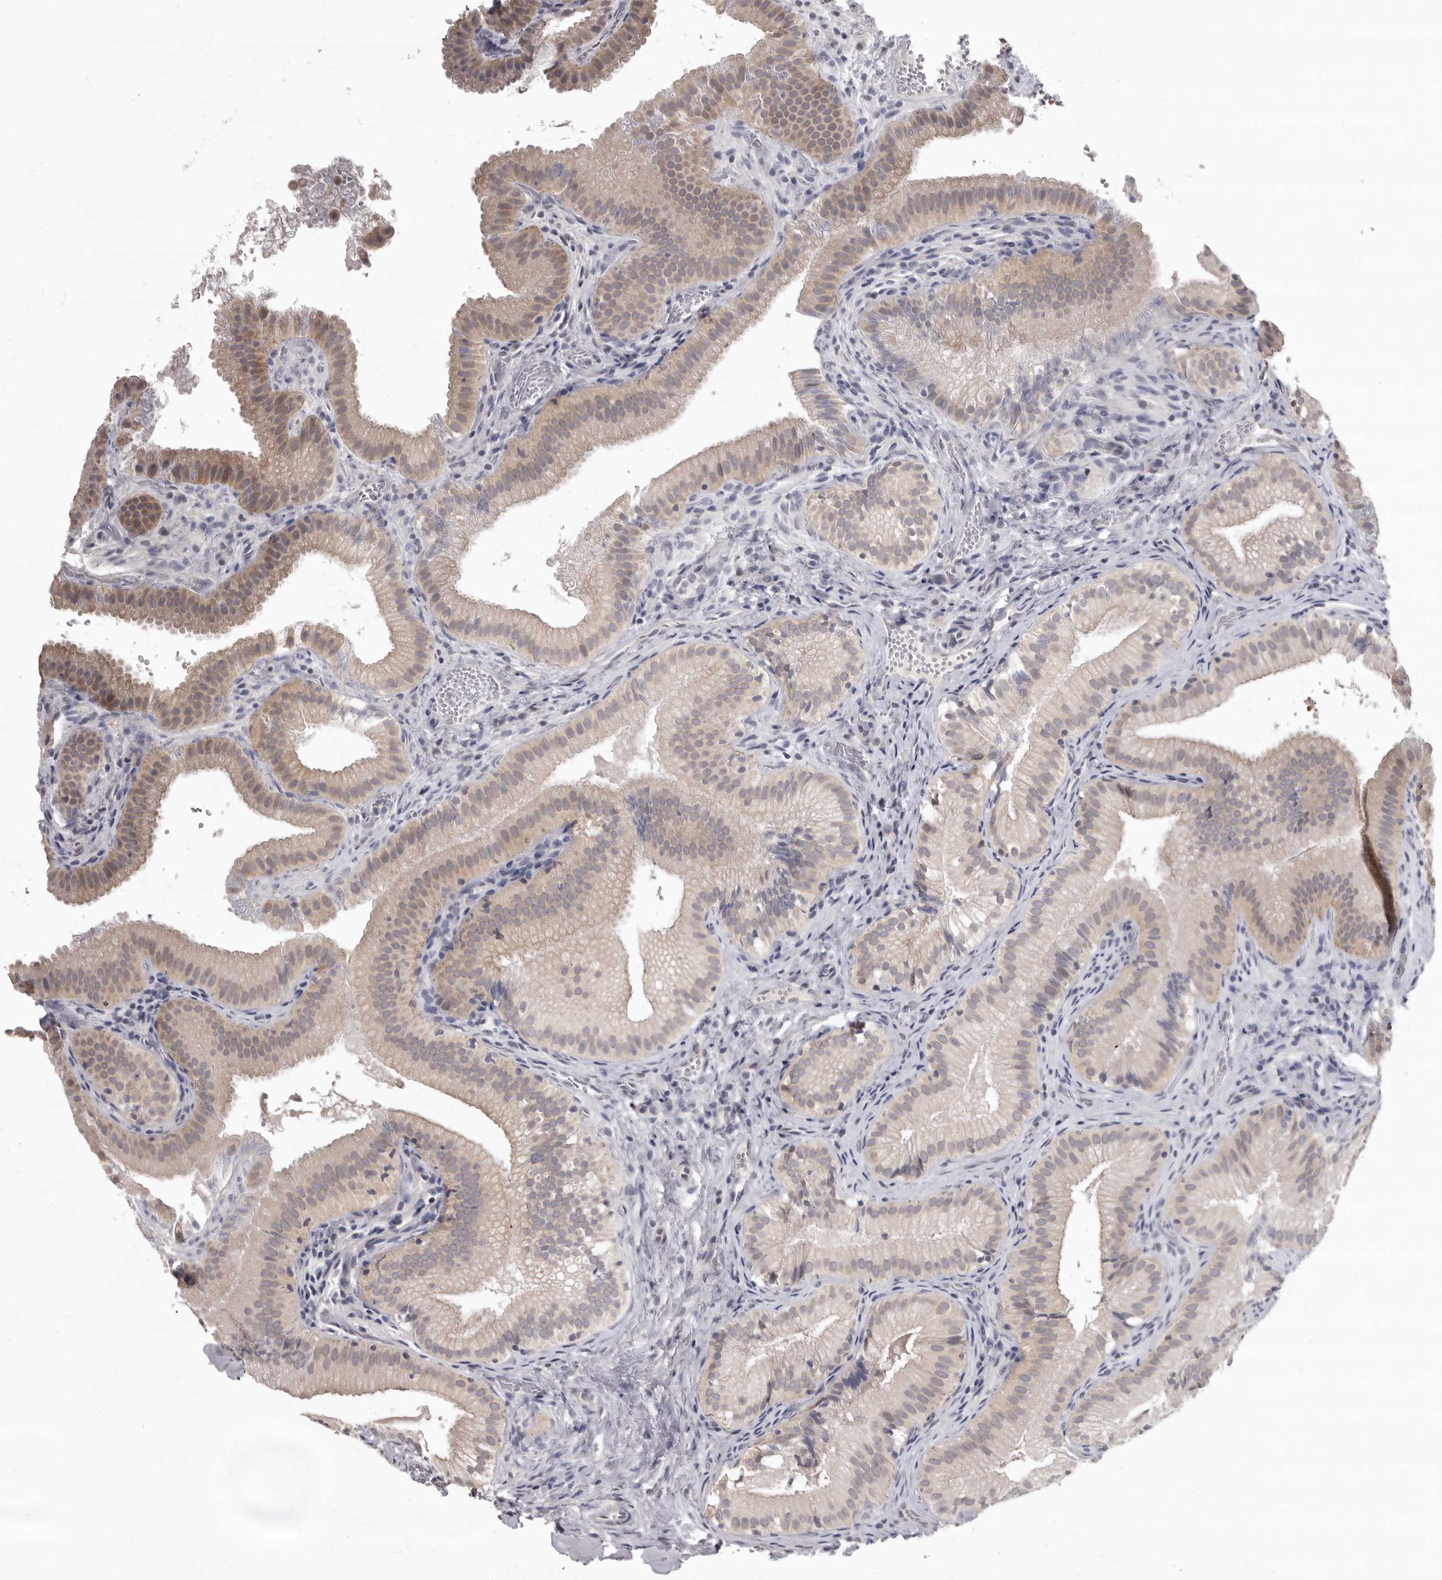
{"staining": {"intensity": "weak", "quantity": ">75%", "location": "cytoplasmic/membranous"}, "tissue": "gallbladder", "cell_type": "Glandular cells", "image_type": "normal", "snomed": [{"axis": "morphology", "description": "Normal tissue, NOS"}, {"axis": "topography", "description": "Gallbladder"}], "caption": "IHC of unremarkable gallbladder exhibits low levels of weak cytoplasmic/membranous expression in about >75% of glandular cells.", "gene": "SULT1E1", "patient": {"sex": "female", "age": 30}}